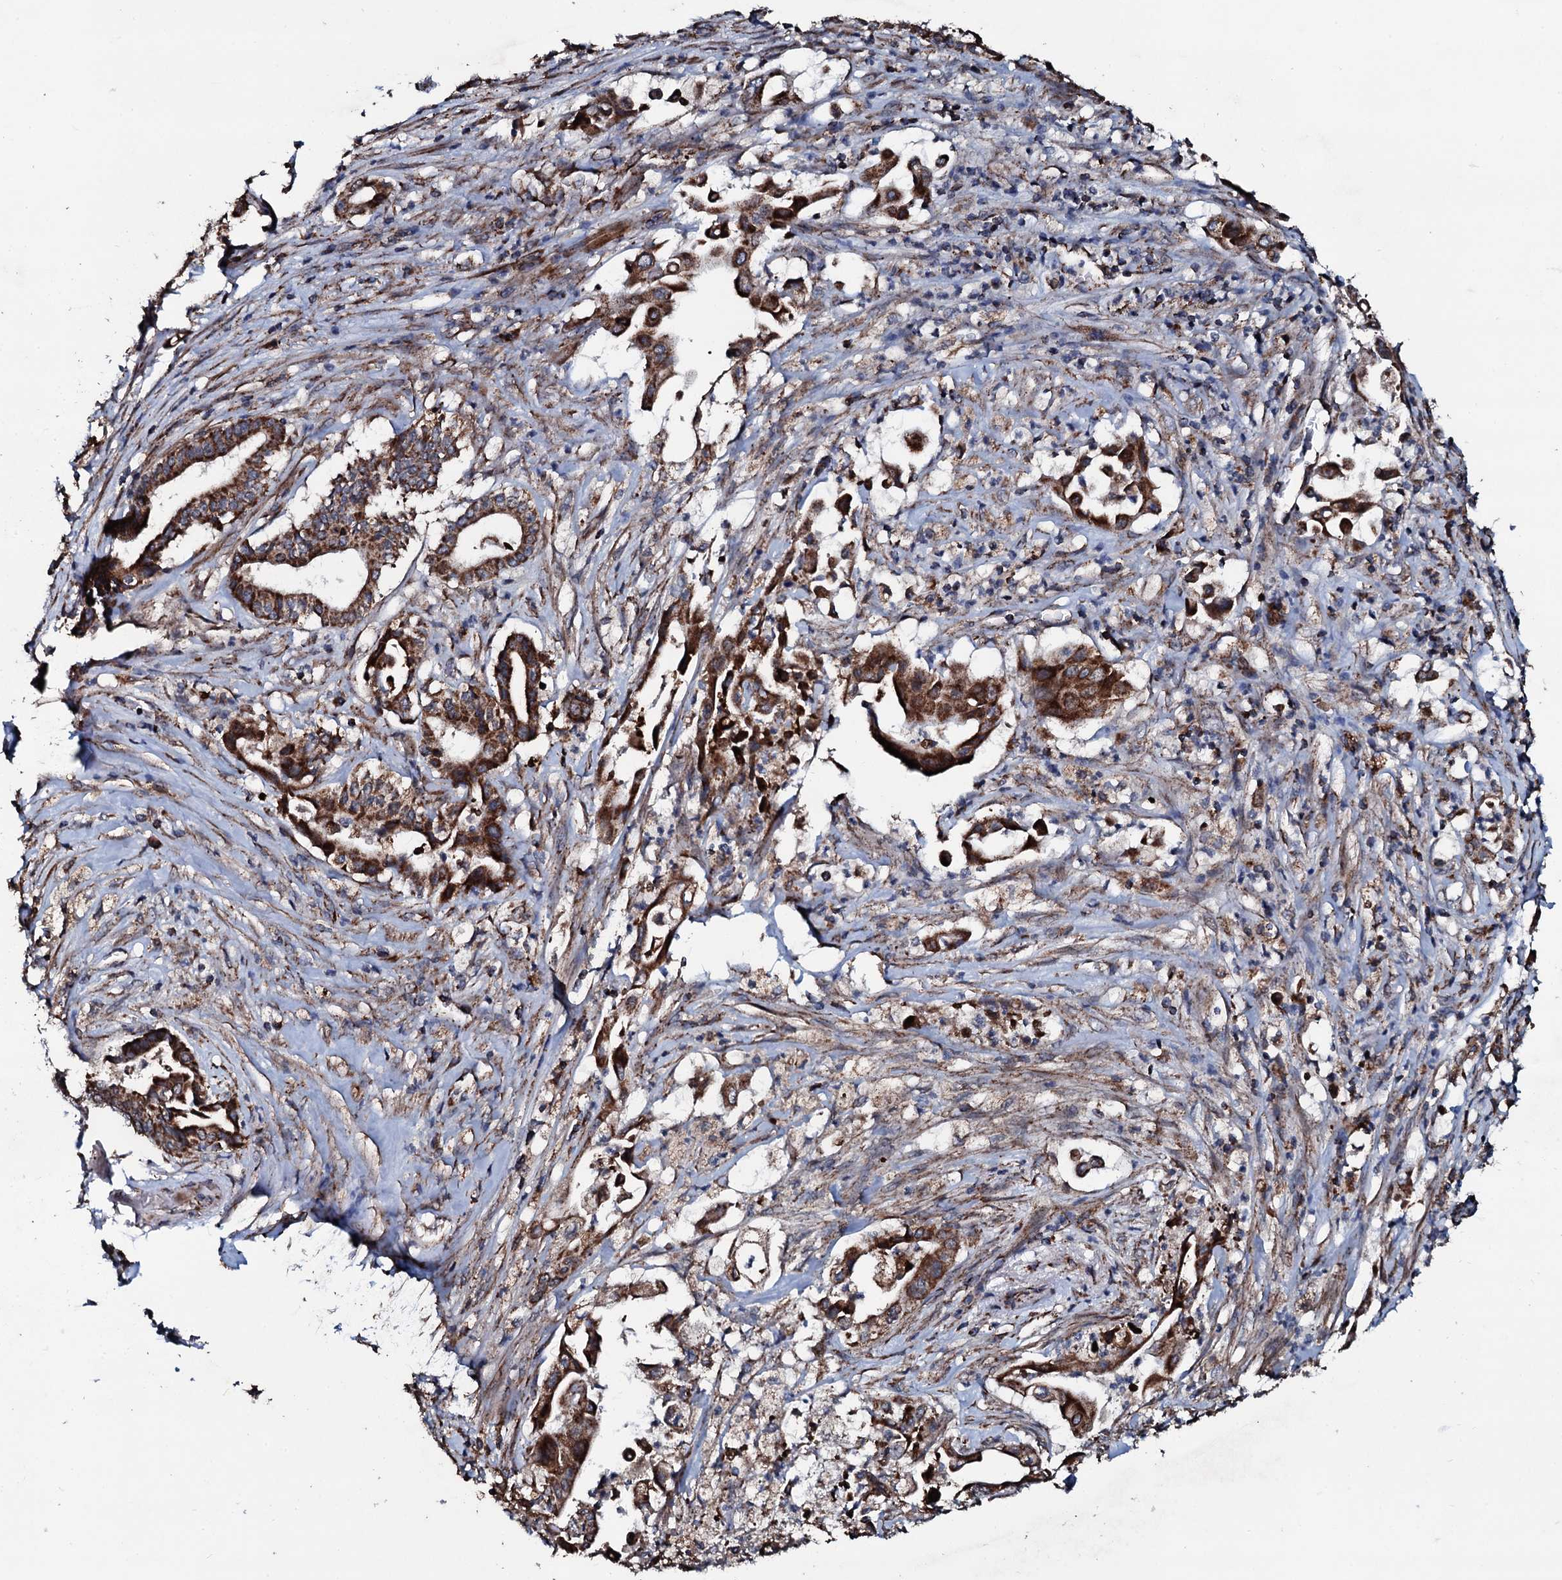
{"staining": {"intensity": "strong", "quantity": ">75%", "location": "cytoplasmic/membranous"}, "tissue": "pancreatic cancer", "cell_type": "Tumor cells", "image_type": "cancer", "snomed": [{"axis": "morphology", "description": "Adenocarcinoma, NOS"}, {"axis": "topography", "description": "Pancreas"}], "caption": "A micrograph of human pancreatic adenocarcinoma stained for a protein shows strong cytoplasmic/membranous brown staining in tumor cells. (DAB (3,3'-diaminobenzidine) = brown stain, brightfield microscopy at high magnification).", "gene": "DYNC2I2", "patient": {"sex": "female", "age": 77}}